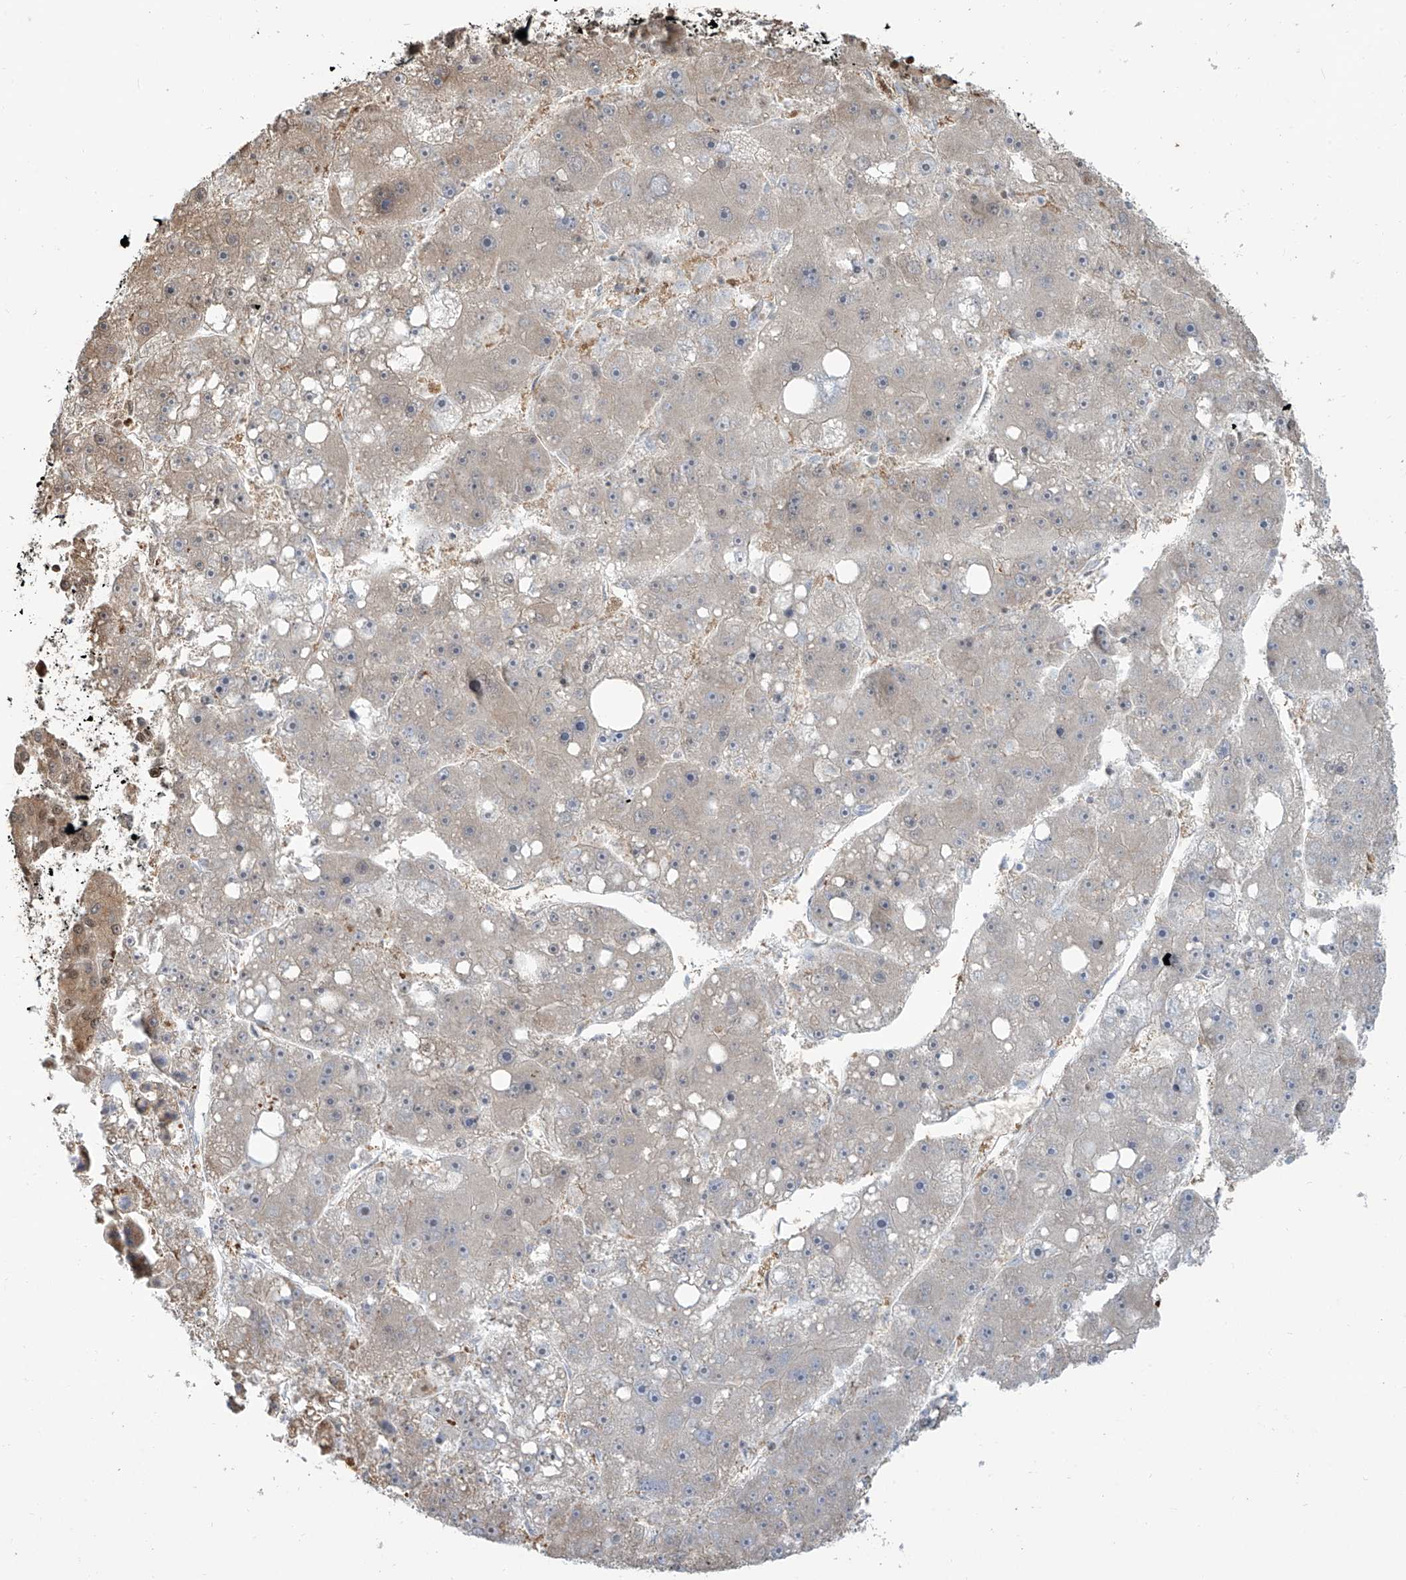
{"staining": {"intensity": "weak", "quantity": "<25%", "location": "cytoplasmic/membranous"}, "tissue": "liver cancer", "cell_type": "Tumor cells", "image_type": "cancer", "snomed": [{"axis": "morphology", "description": "Carcinoma, Hepatocellular, NOS"}, {"axis": "topography", "description": "Liver"}], "caption": "This is an immunohistochemistry histopathology image of liver cancer. There is no expression in tumor cells.", "gene": "VMP1", "patient": {"sex": "female", "age": 61}}